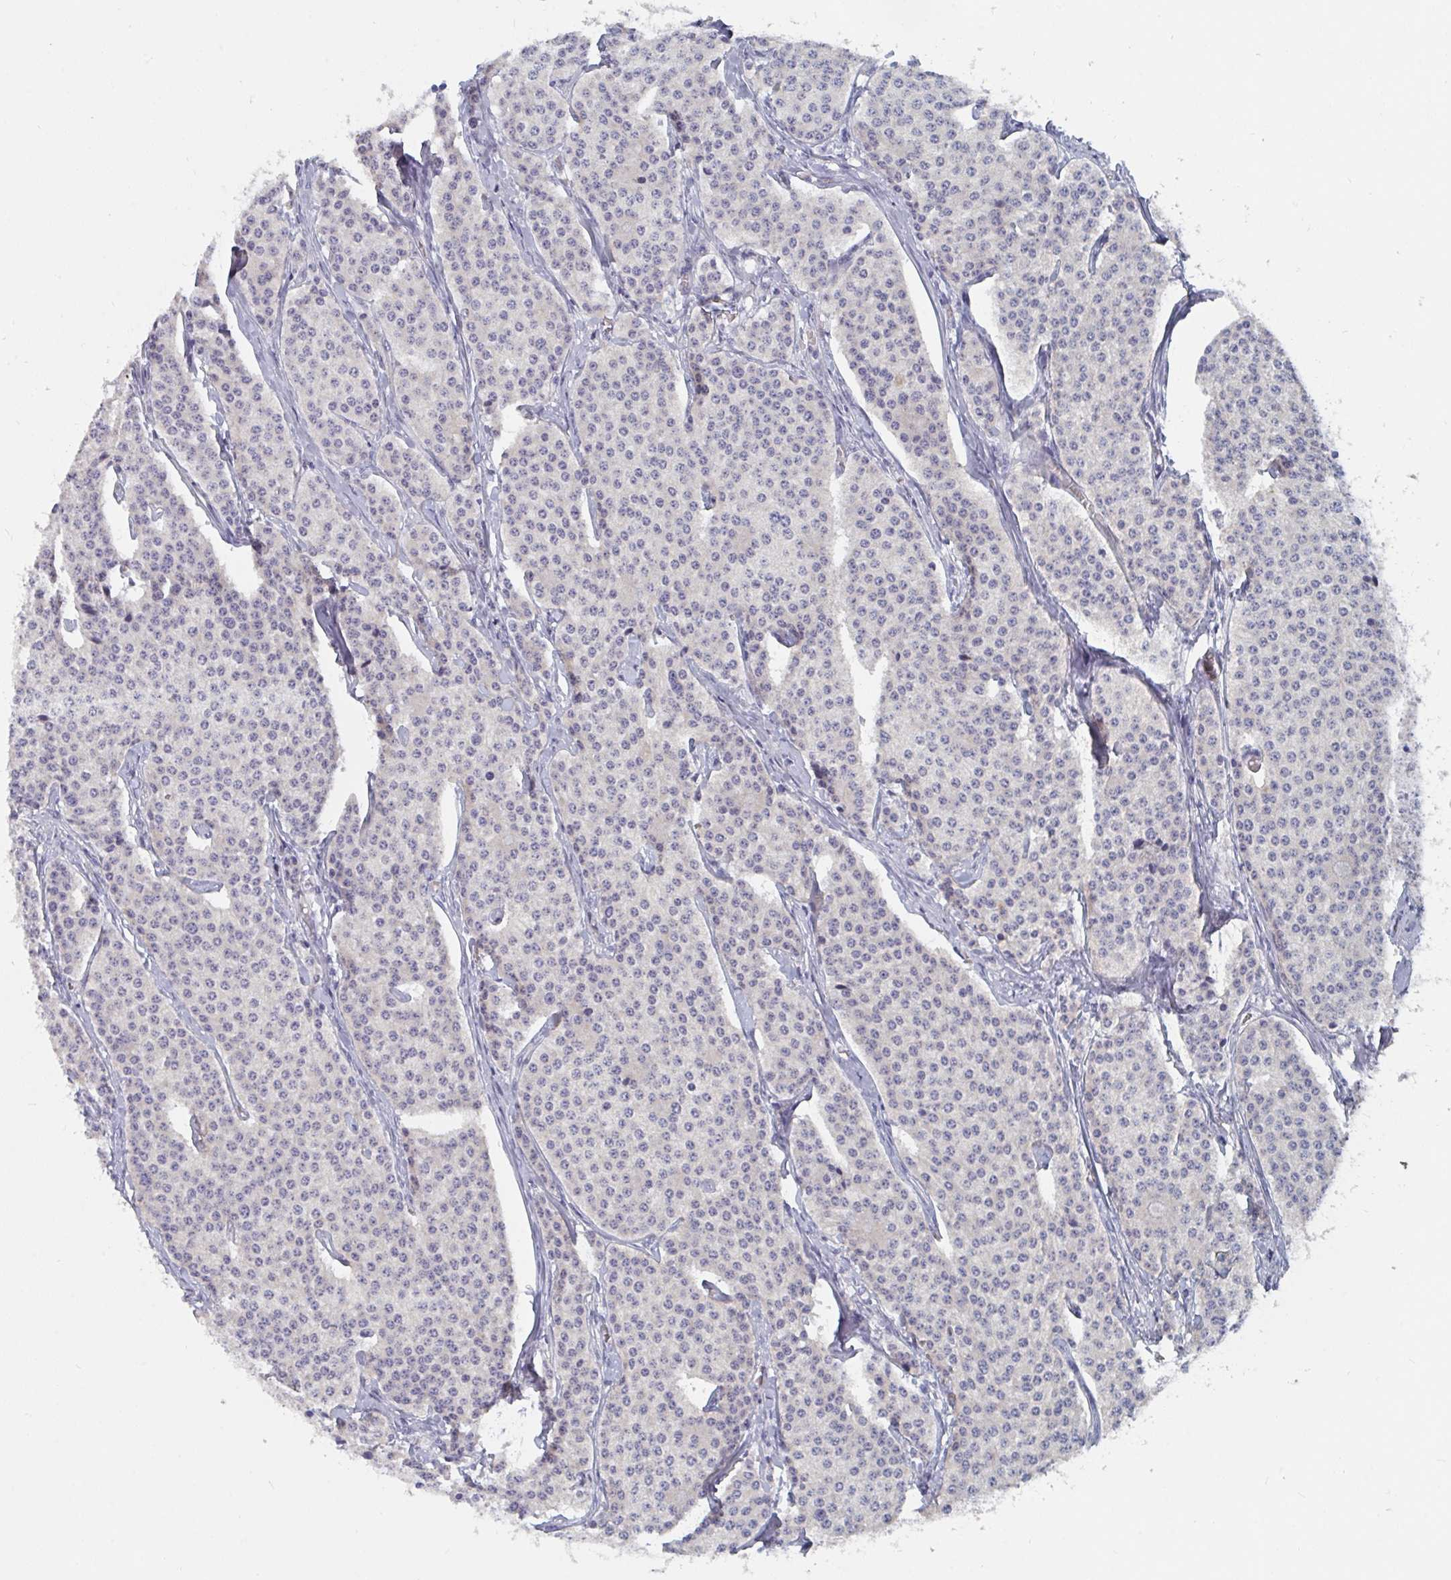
{"staining": {"intensity": "negative", "quantity": "none", "location": "none"}, "tissue": "carcinoid", "cell_type": "Tumor cells", "image_type": "cancer", "snomed": [{"axis": "morphology", "description": "Carcinoid, malignant, NOS"}, {"axis": "topography", "description": "Small intestine"}], "caption": "Photomicrograph shows no protein positivity in tumor cells of carcinoid tissue. The staining was performed using DAB to visualize the protein expression in brown, while the nuclei were stained in blue with hematoxylin (Magnification: 20x).", "gene": "ABHD16A", "patient": {"sex": "female", "age": 64}}